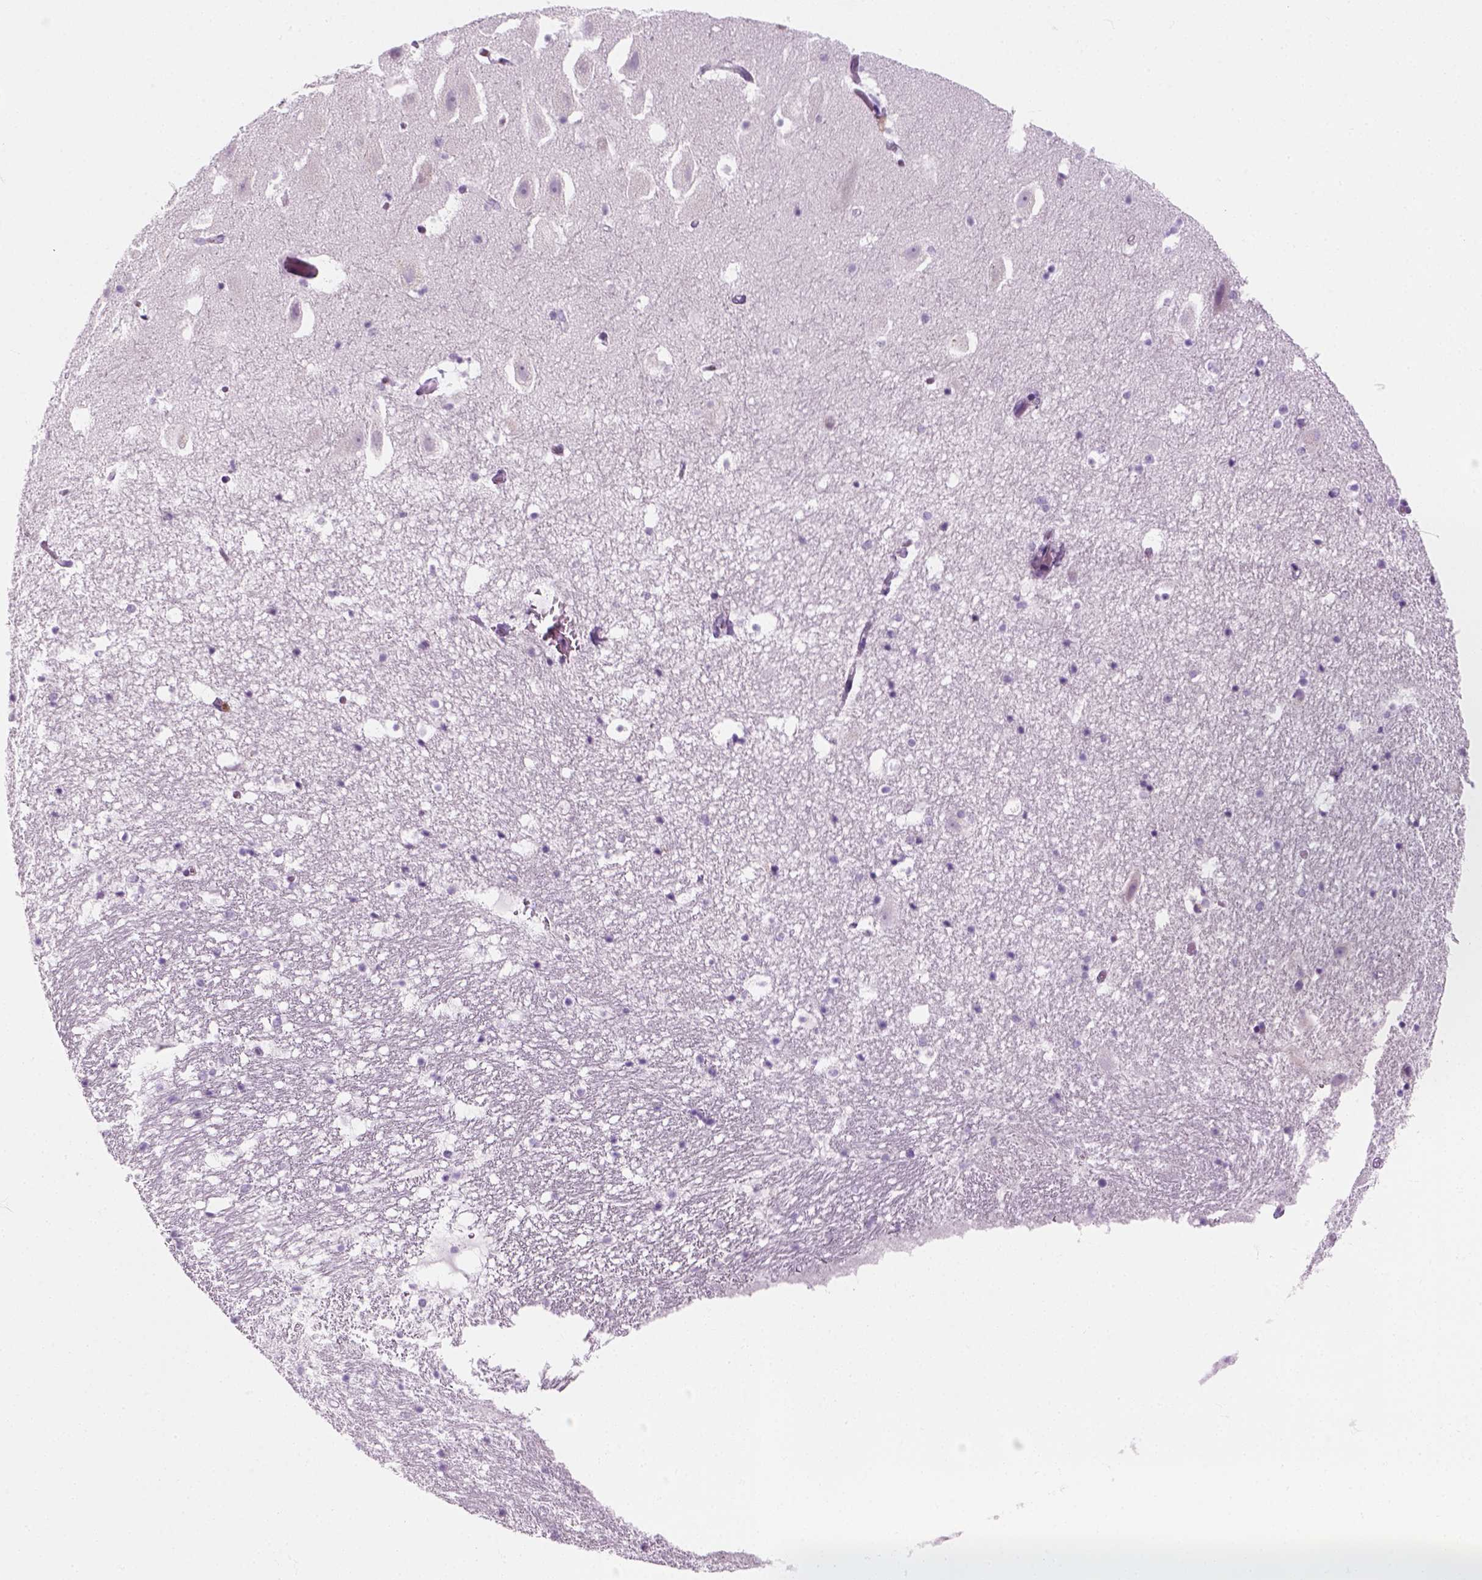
{"staining": {"intensity": "negative", "quantity": "none", "location": "none"}, "tissue": "hippocampus", "cell_type": "Glial cells", "image_type": "normal", "snomed": [{"axis": "morphology", "description": "Normal tissue, NOS"}, {"axis": "topography", "description": "Hippocampus"}], "caption": "Benign hippocampus was stained to show a protein in brown. There is no significant positivity in glial cells. (Brightfield microscopy of DAB IHC at high magnification).", "gene": "IL4", "patient": {"sex": "male", "age": 26}}